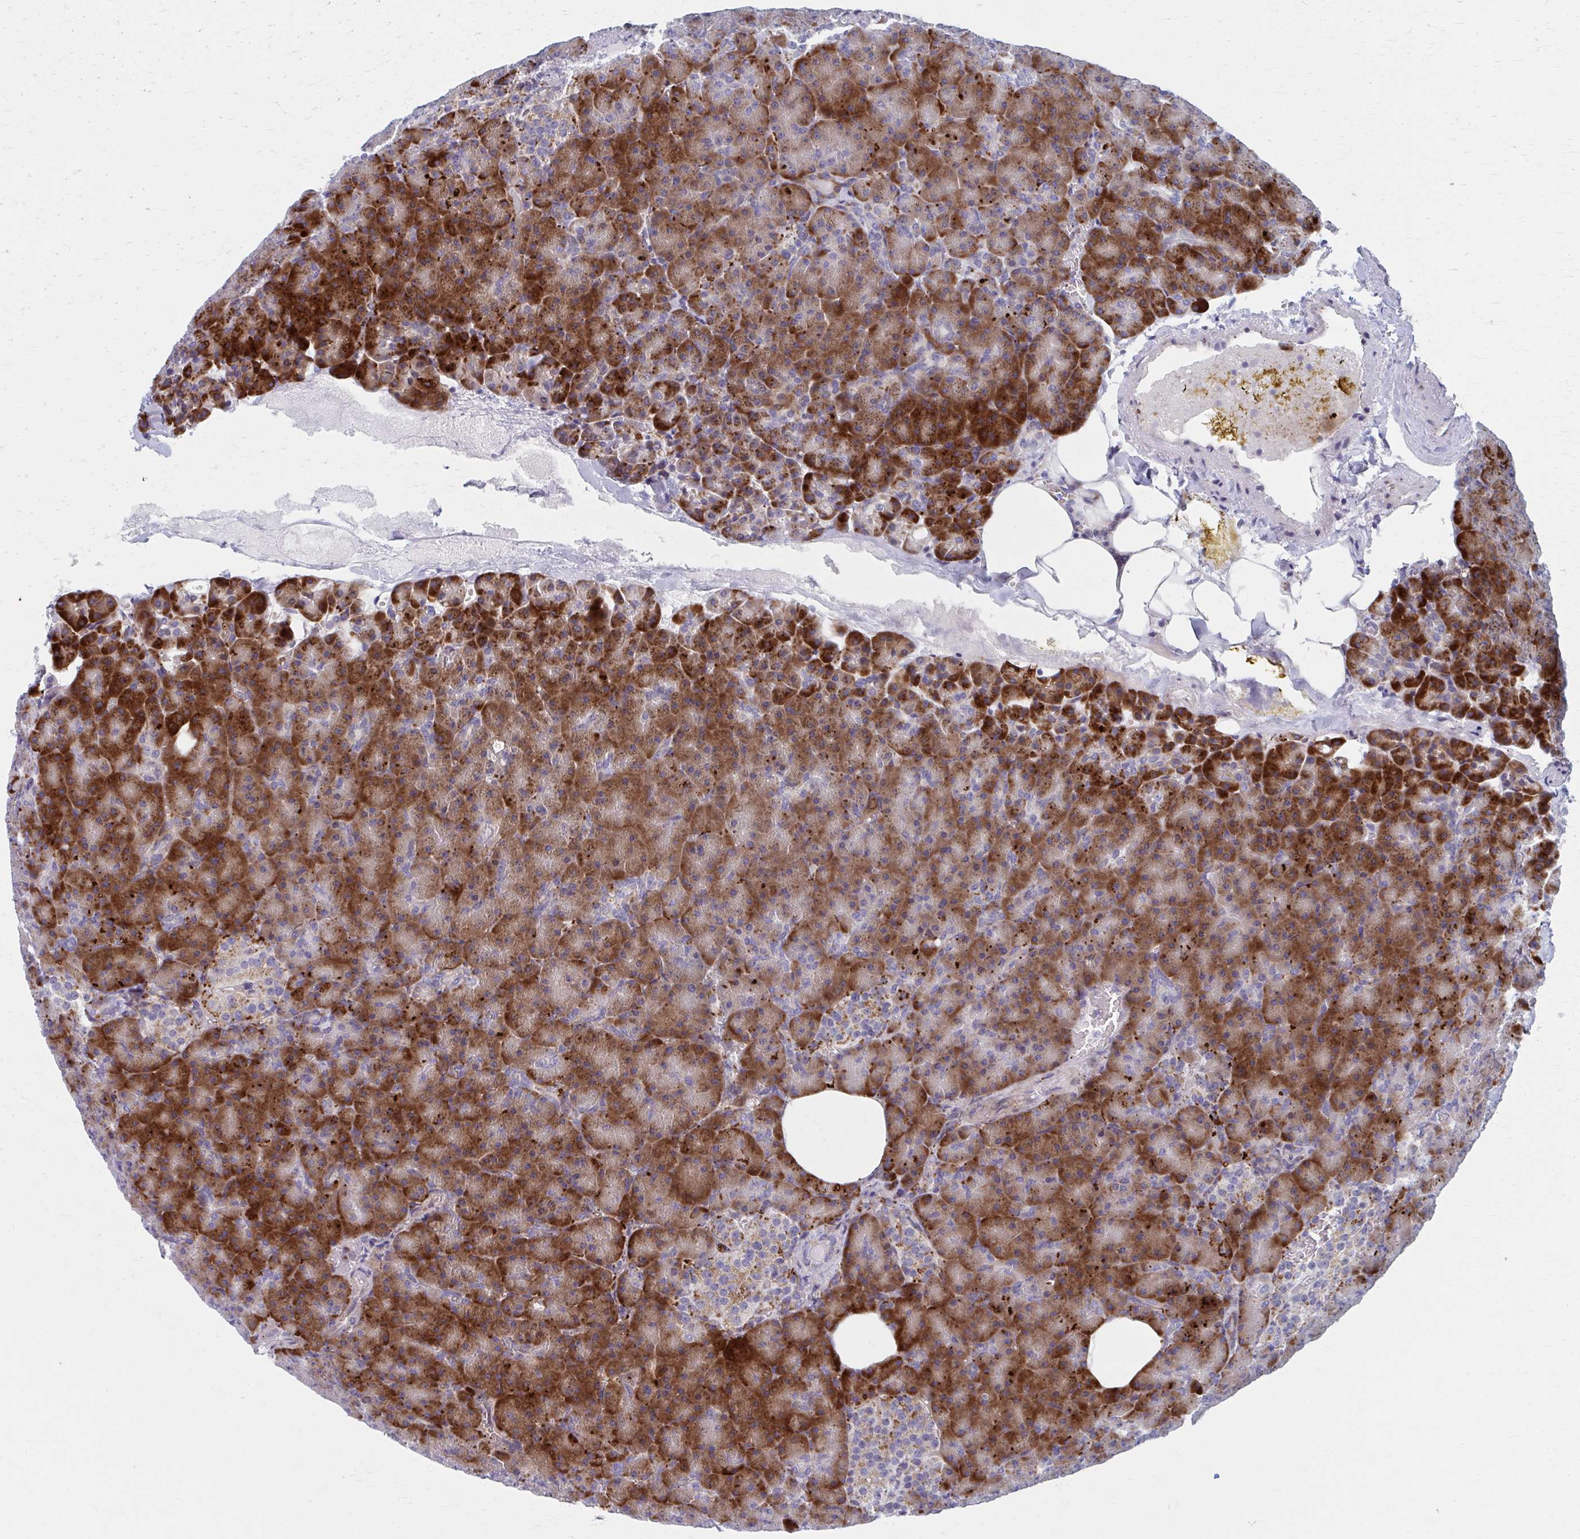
{"staining": {"intensity": "strong", "quantity": ">75%", "location": "cytoplasmic/membranous"}, "tissue": "pancreas", "cell_type": "Exocrine glandular cells", "image_type": "normal", "snomed": [{"axis": "morphology", "description": "Normal tissue, NOS"}, {"axis": "topography", "description": "Pancreas"}], "caption": "Pancreas stained with immunohistochemistry (IHC) displays strong cytoplasmic/membranous staining in about >75% of exocrine glandular cells. The staining was performed using DAB (3,3'-diaminobenzidine), with brown indicating positive protein expression. Nuclei are stained blue with hematoxylin.", "gene": "OLFM2", "patient": {"sex": "female", "age": 74}}